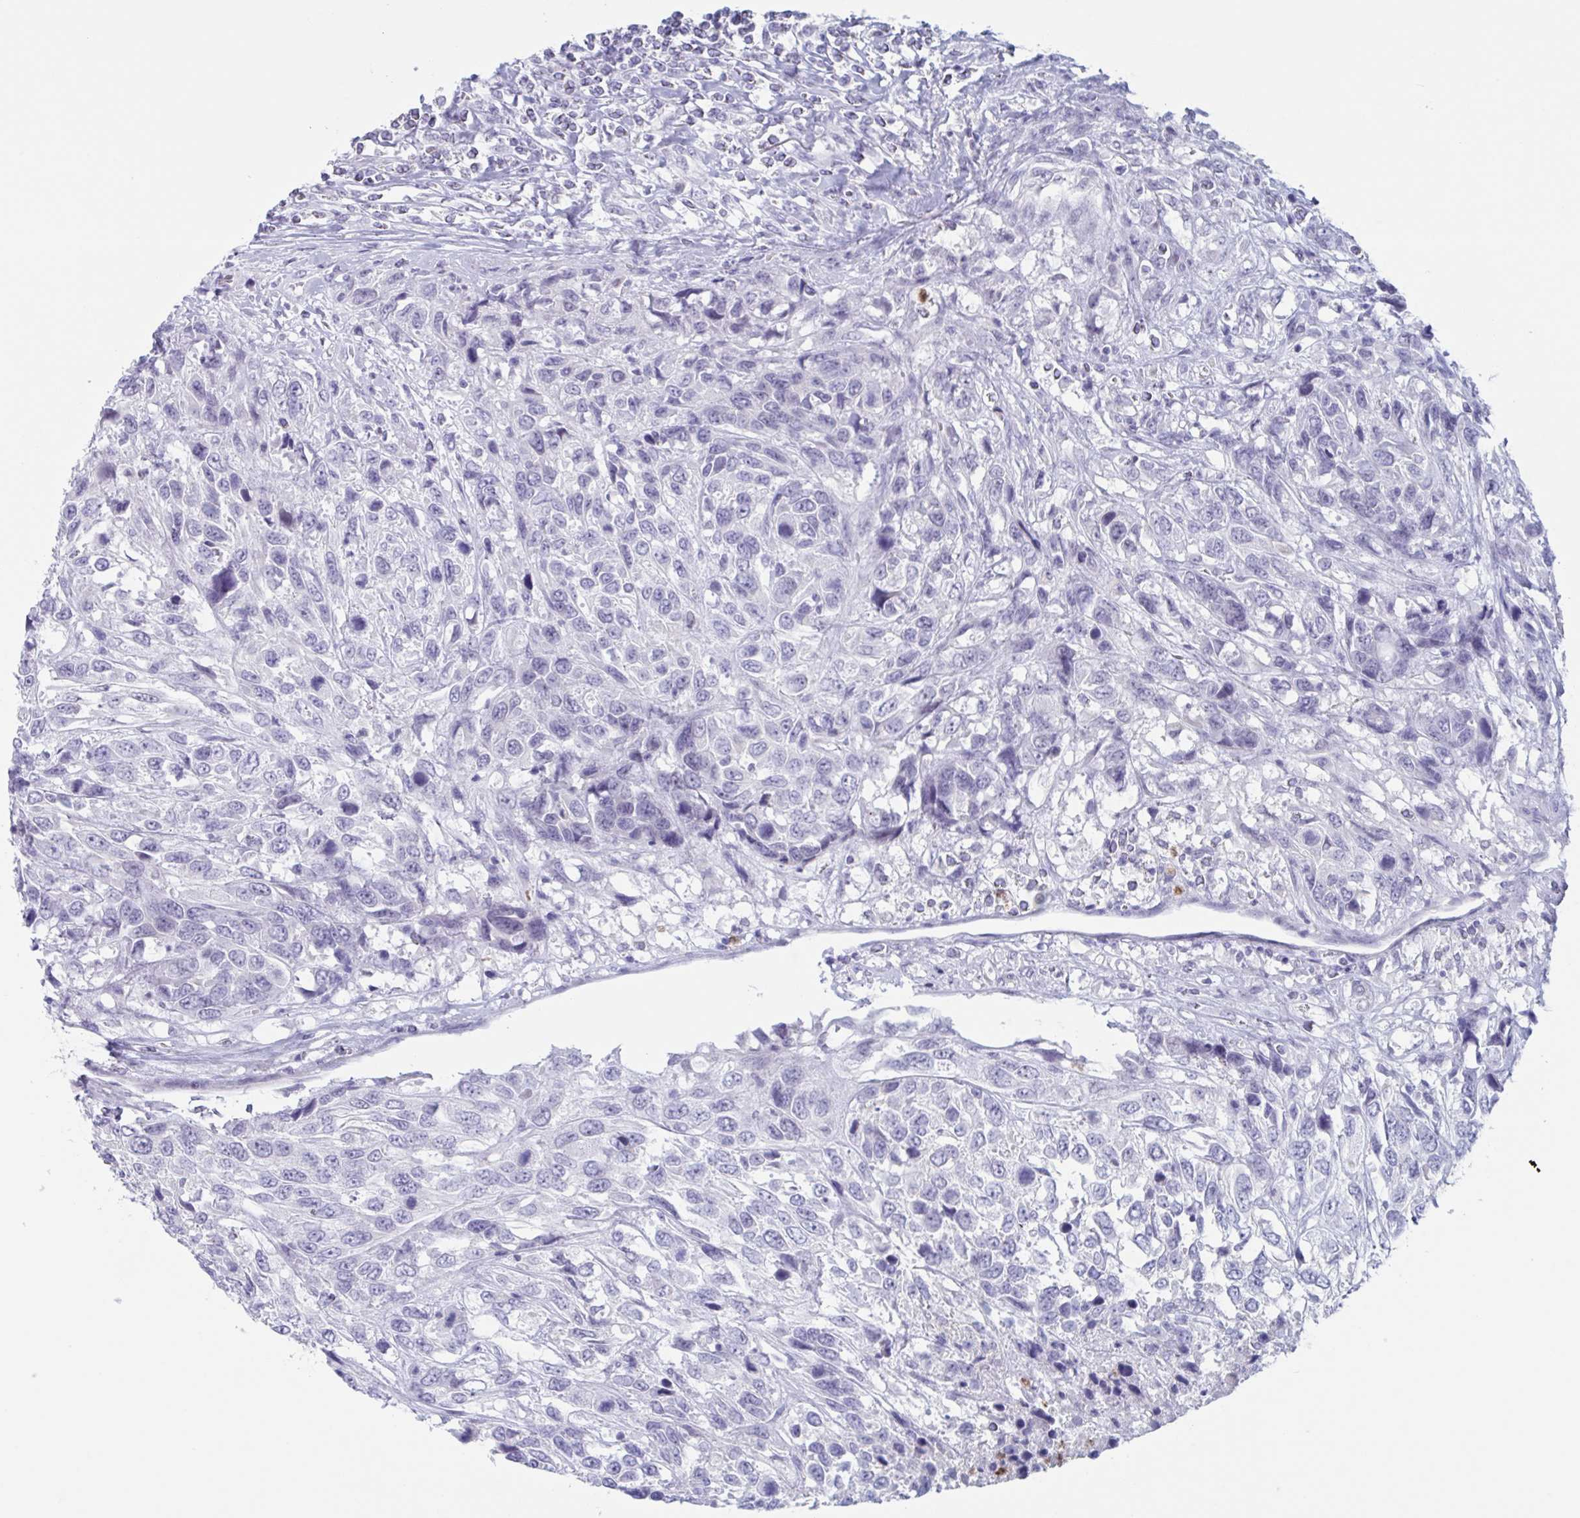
{"staining": {"intensity": "negative", "quantity": "none", "location": "none"}, "tissue": "urothelial cancer", "cell_type": "Tumor cells", "image_type": "cancer", "snomed": [{"axis": "morphology", "description": "Urothelial carcinoma, High grade"}, {"axis": "topography", "description": "Urinary bladder"}], "caption": "This is an immunohistochemistry (IHC) histopathology image of human urothelial carcinoma (high-grade). There is no positivity in tumor cells.", "gene": "CYP4F11", "patient": {"sex": "female", "age": 70}}